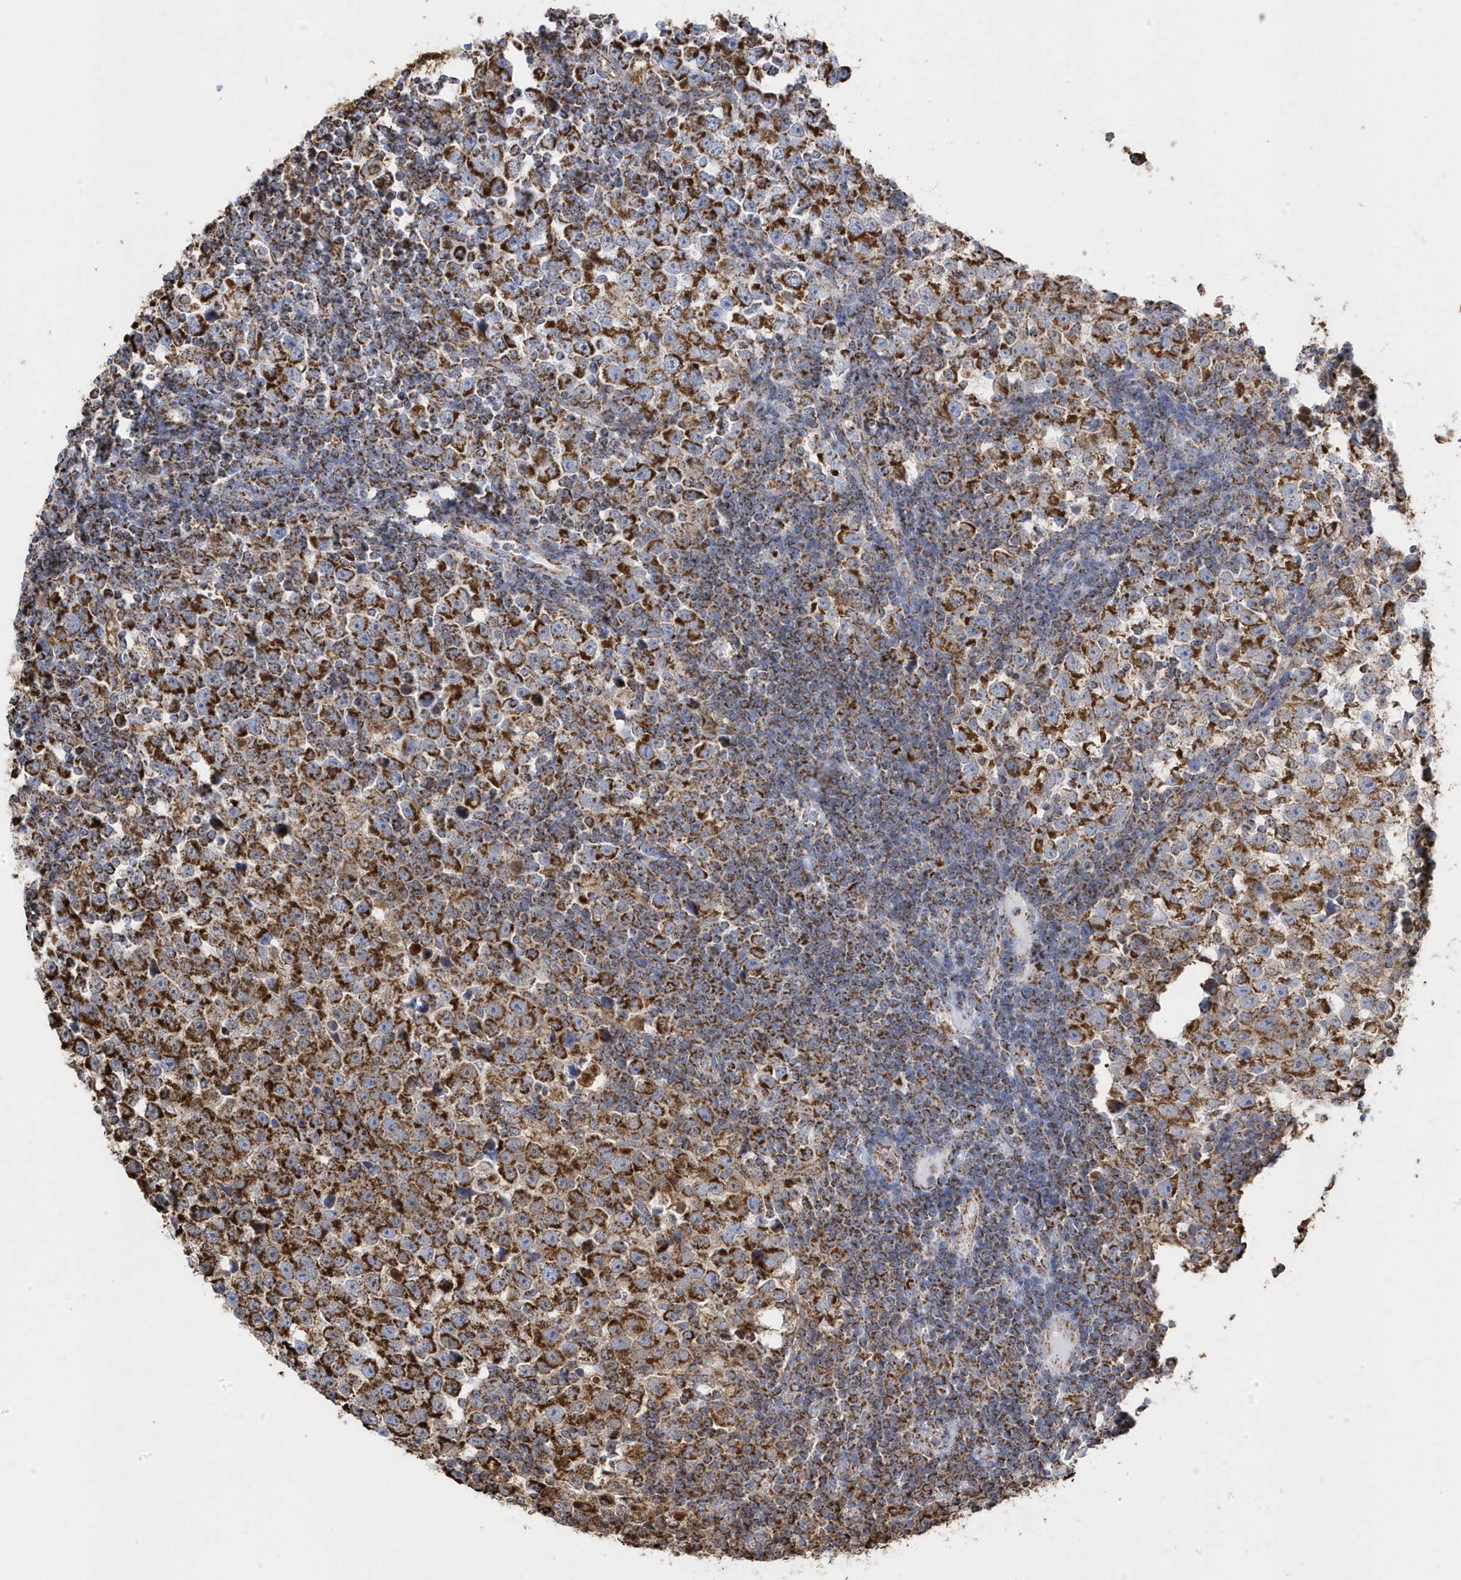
{"staining": {"intensity": "strong", "quantity": ">75%", "location": "cytoplasmic/membranous"}, "tissue": "testis cancer", "cell_type": "Tumor cells", "image_type": "cancer", "snomed": [{"axis": "morphology", "description": "Normal tissue, NOS"}, {"axis": "morphology", "description": "Seminoma, NOS"}, {"axis": "topography", "description": "Testis"}], "caption": "Protein analysis of seminoma (testis) tissue shows strong cytoplasmic/membranous expression in about >75% of tumor cells.", "gene": "GTPBP8", "patient": {"sex": "male", "age": 43}}